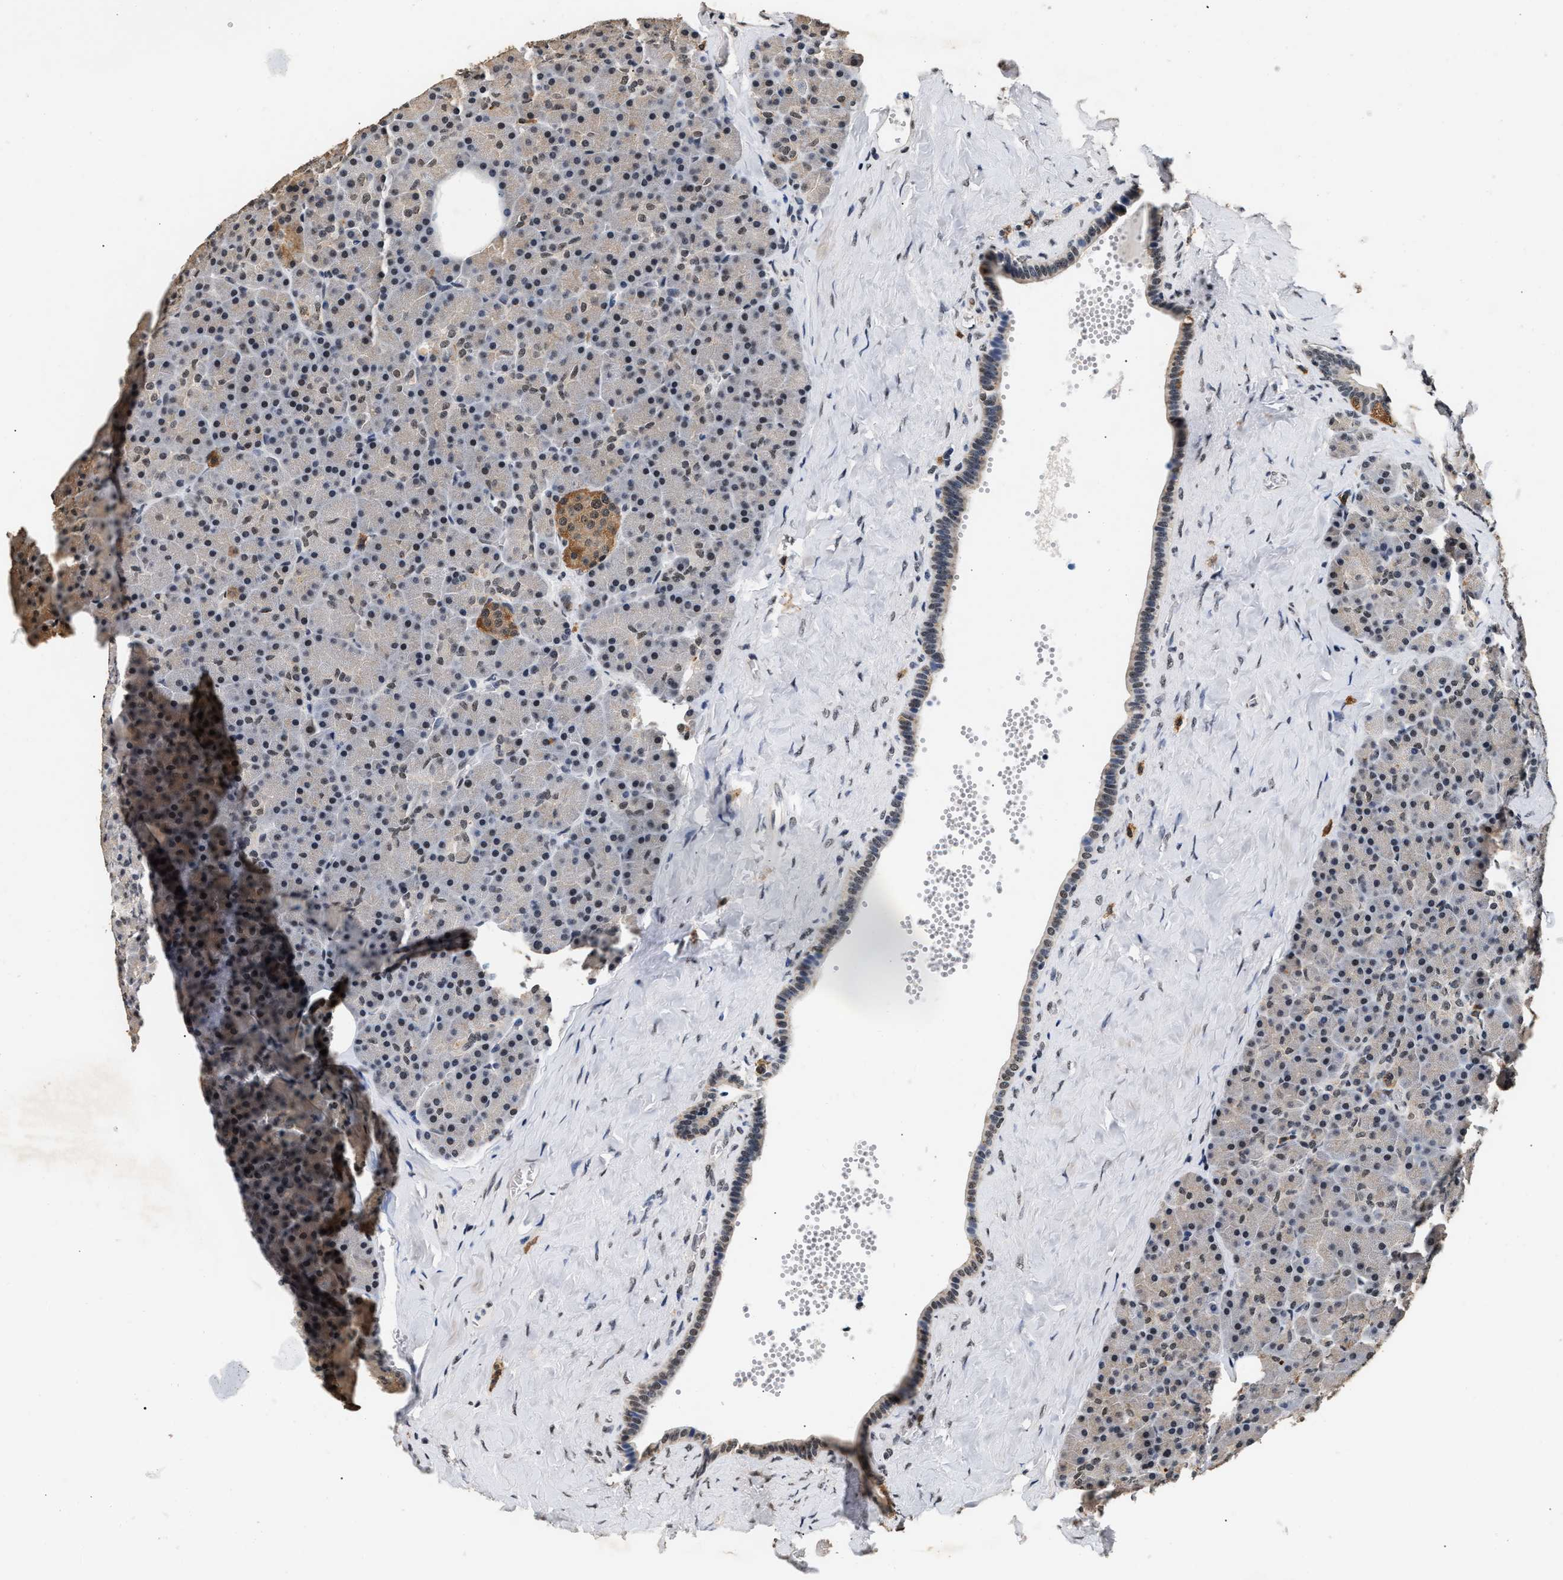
{"staining": {"intensity": "weak", "quantity": "25%-75%", "location": "nuclear"}, "tissue": "pancreas", "cell_type": "Exocrine glandular cells", "image_type": "normal", "snomed": [{"axis": "morphology", "description": "Normal tissue, NOS"}, {"axis": "morphology", "description": "Carcinoid, malignant, NOS"}, {"axis": "topography", "description": "Pancreas"}], "caption": "Exocrine glandular cells exhibit weak nuclear staining in approximately 25%-75% of cells in normal pancreas.", "gene": "THOC1", "patient": {"sex": "female", "age": 35}}